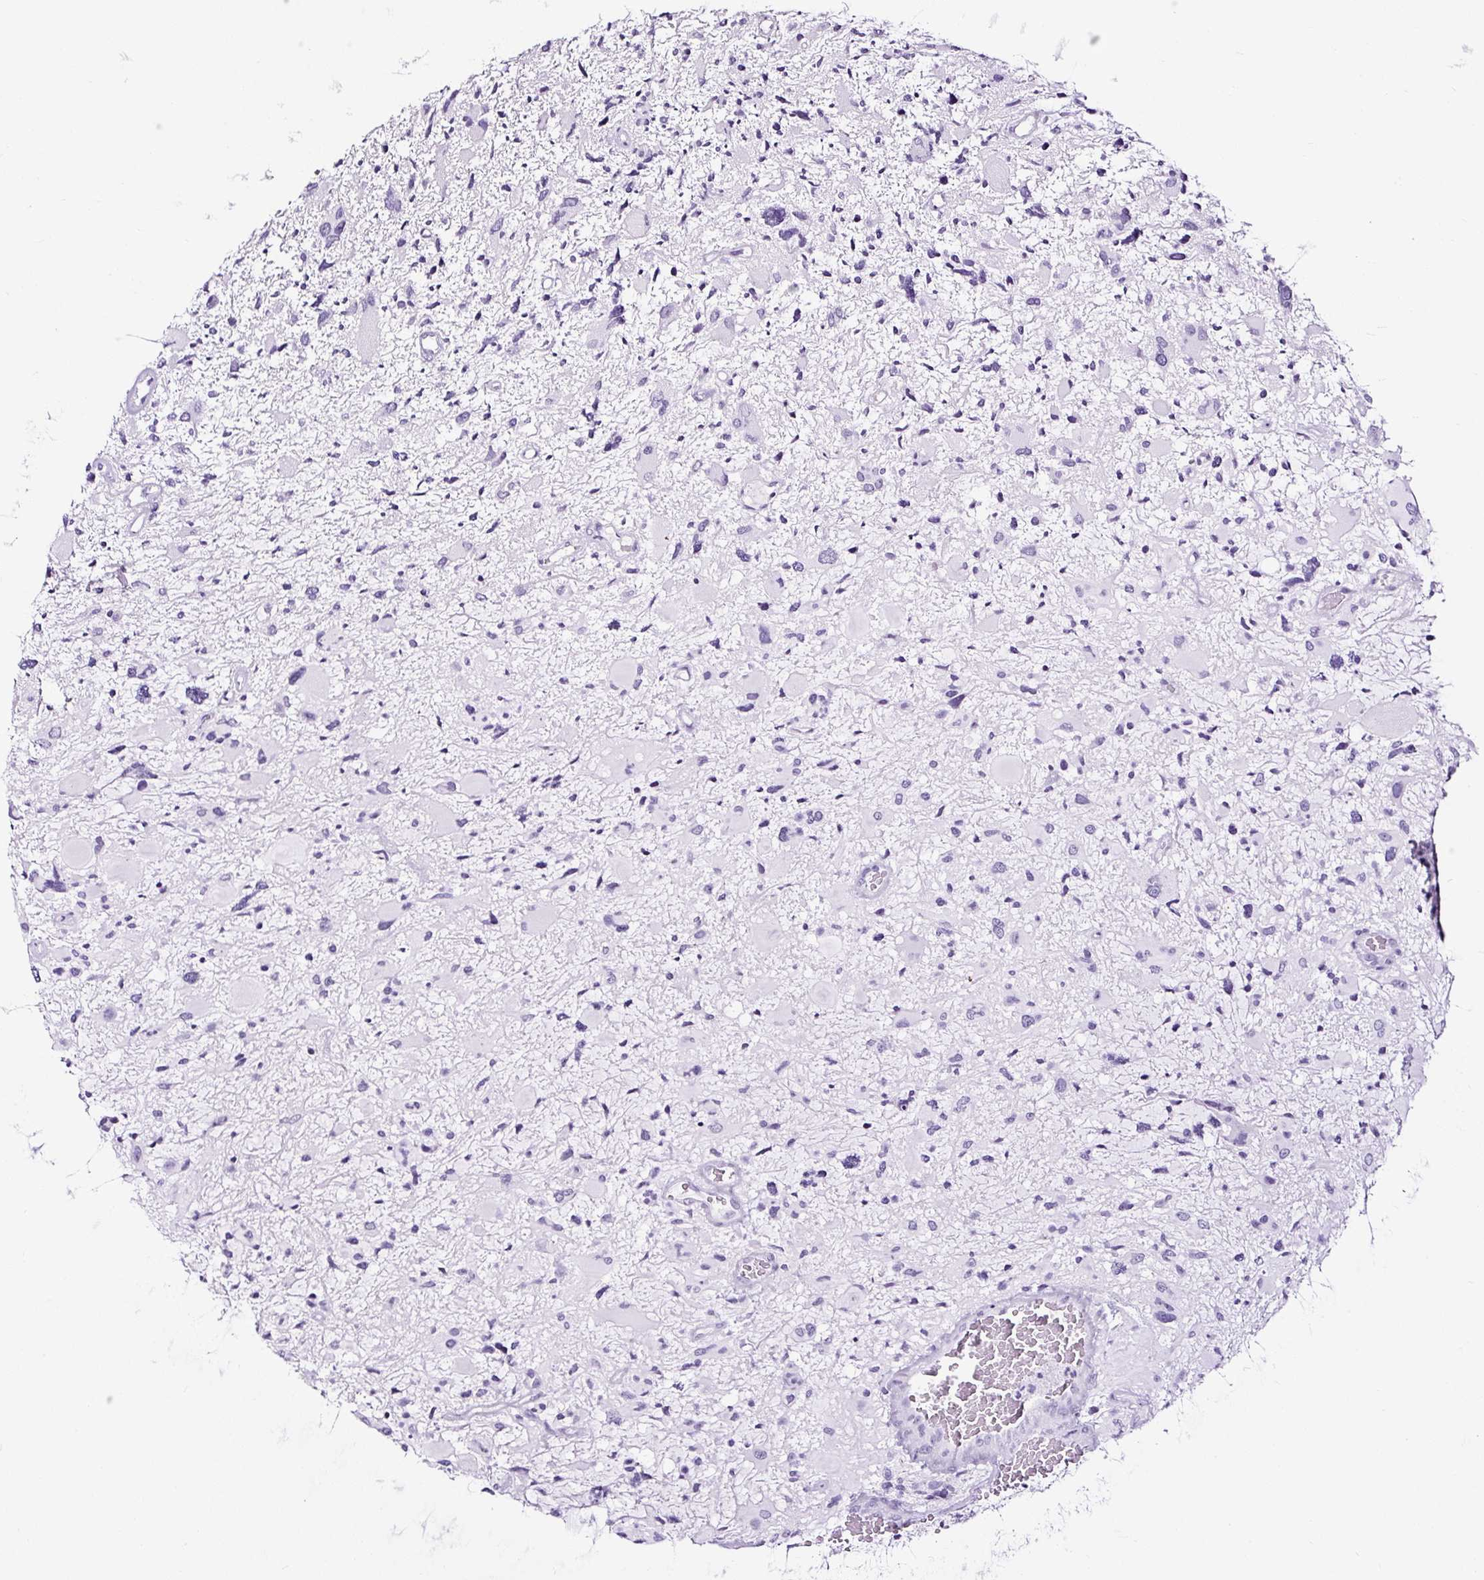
{"staining": {"intensity": "negative", "quantity": "none", "location": "none"}, "tissue": "glioma", "cell_type": "Tumor cells", "image_type": "cancer", "snomed": [{"axis": "morphology", "description": "Glioma, malignant, High grade"}, {"axis": "topography", "description": "Brain"}], "caption": "Tumor cells show no significant positivity in high-grade glioma (malignant).", "gene": "NPHS2", "patient": {"sex": "female", "age": 11}}